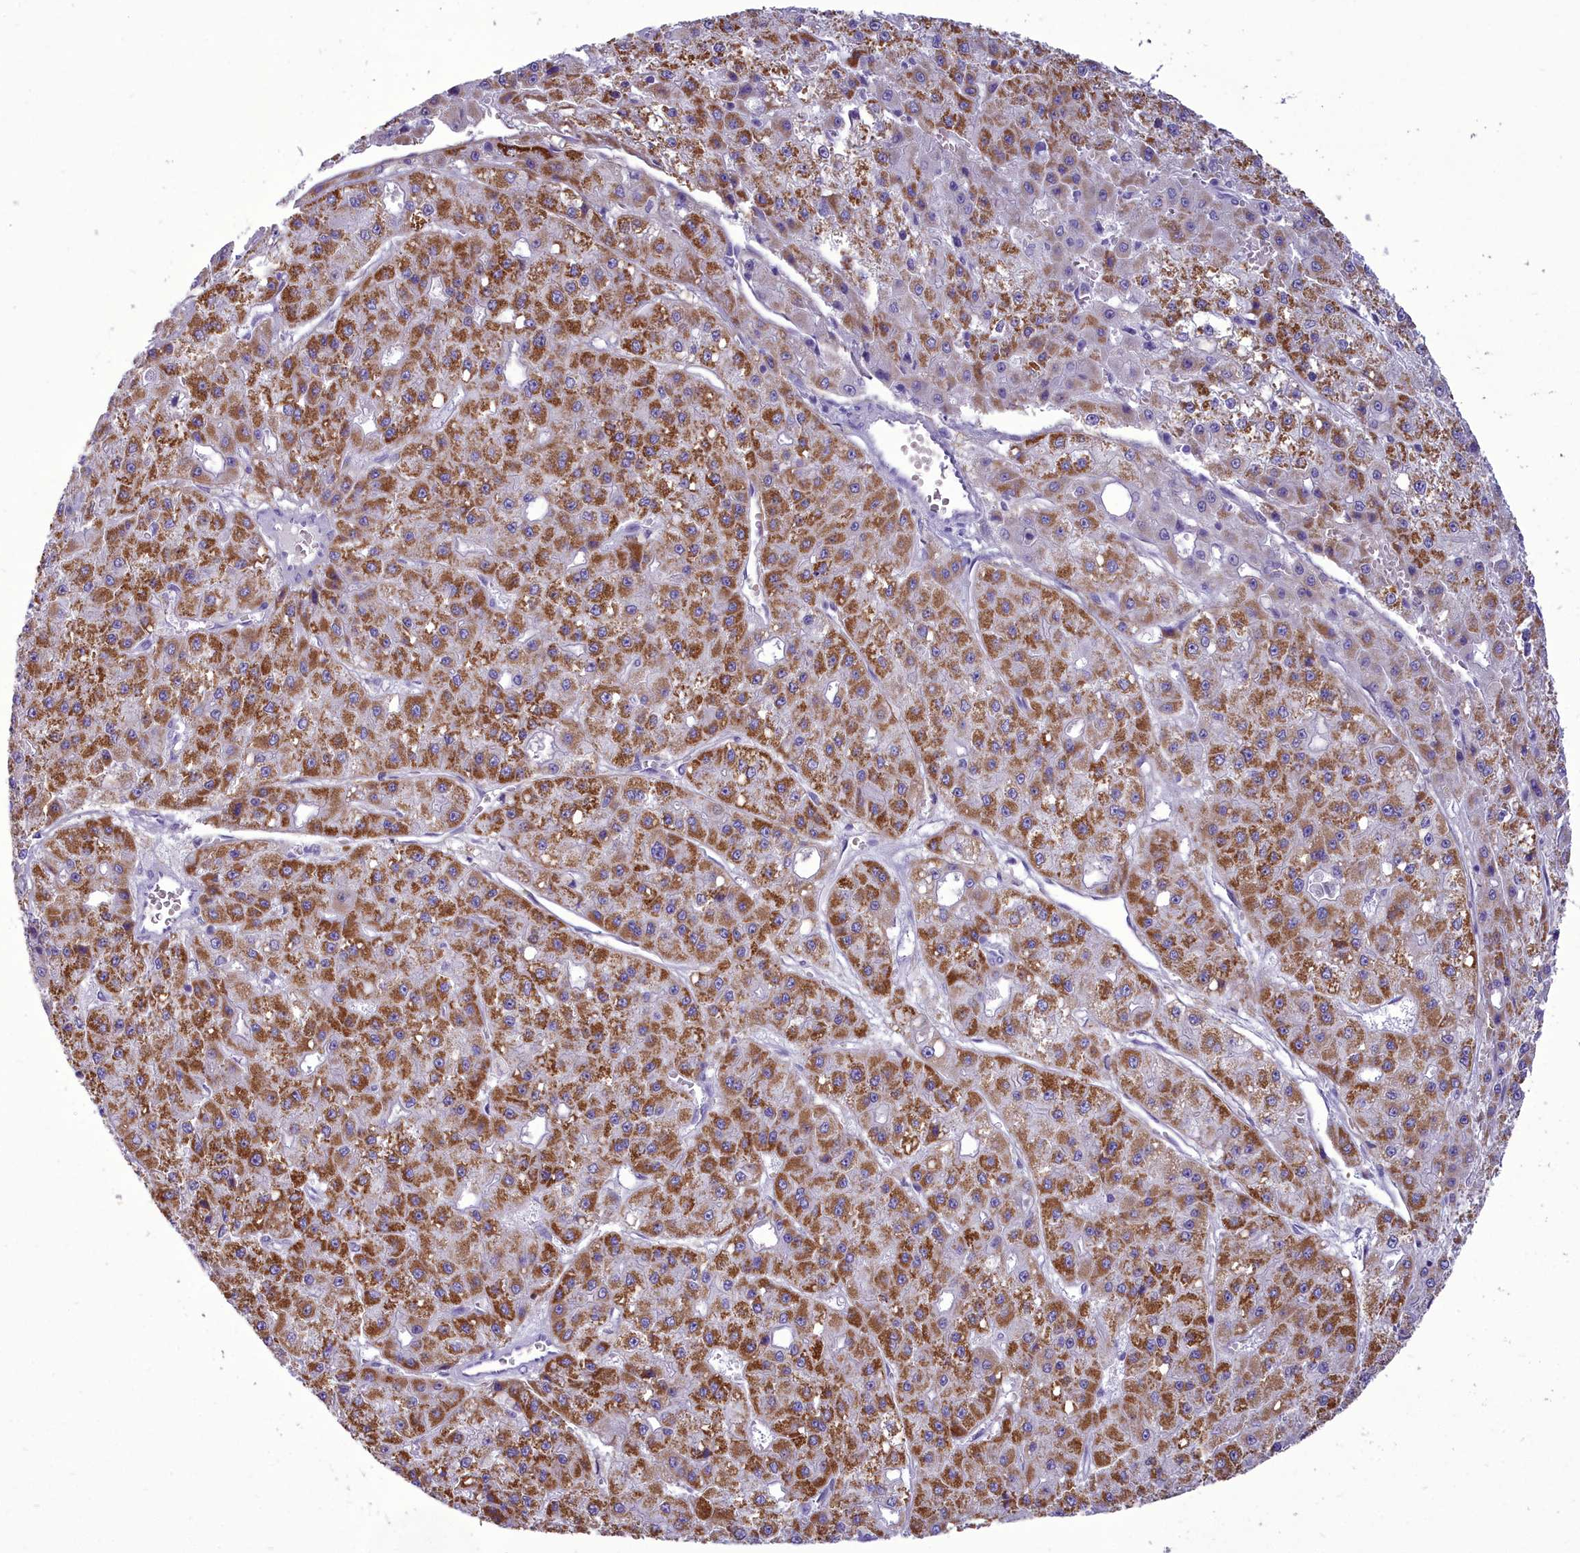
{"staining": {"intensity": "strong", "quantity": ">75%", "location": "cytoplasmic/membranous"}, "tissue": "liver cancer", "cell_type": "Tumor cells", "image_type": "cancer", "snomed": [{"axis": "morphology", "description": "Carcinoma, Hepatocellular, NOS"}, {"axis": "topography", "description": "Liver"}], "caption": "Liver cancer (hepatocellular carcinoma) stained with a brown dye exhibits strong cytoplasmic/membranous positive positivity in about >75% of tumor cells.", "gene": "OSTN", "patient": {"sex": "male", "age": 47}}